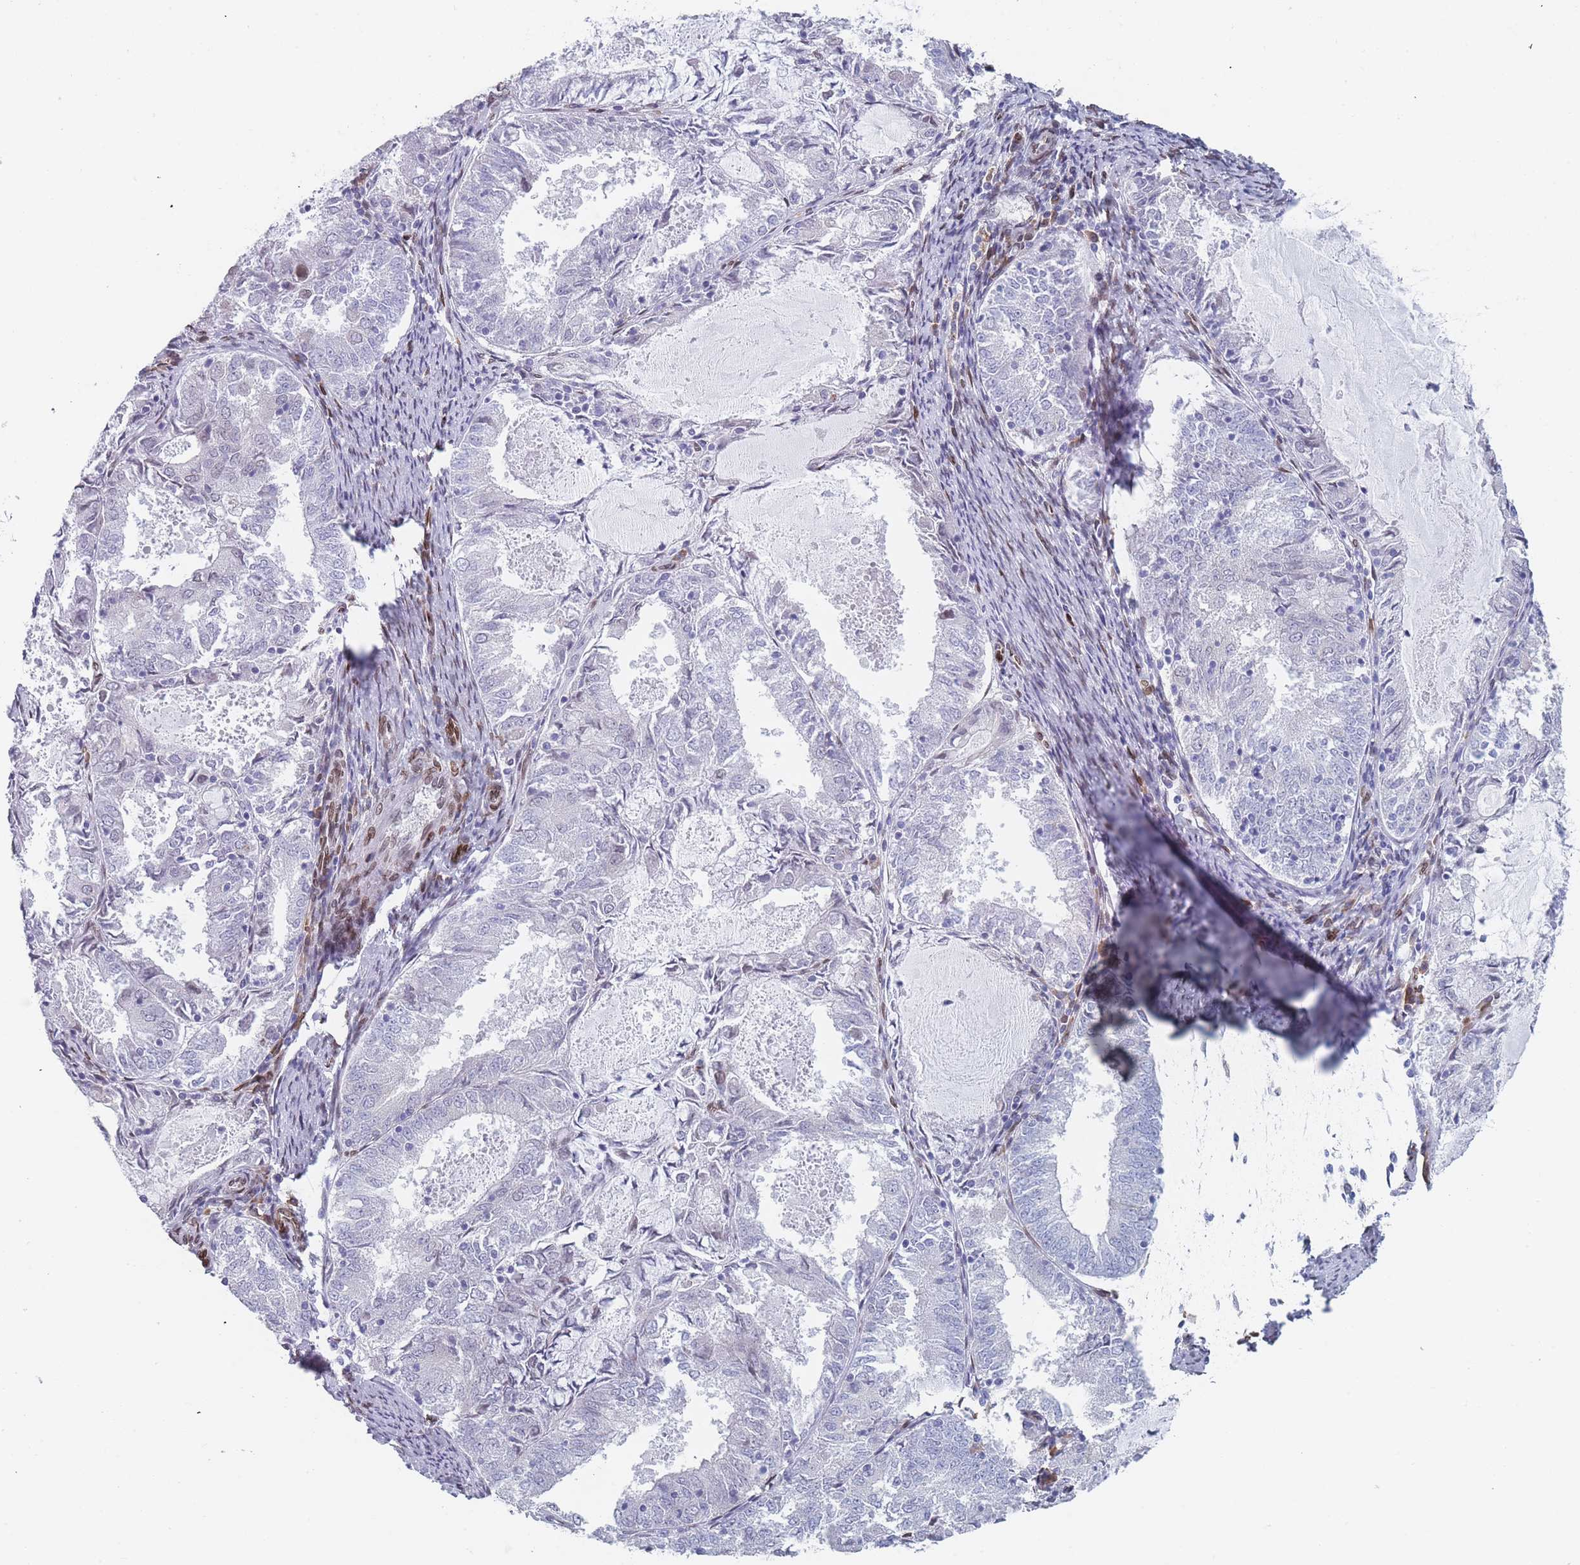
{"staining": {"intensity": "negative", "quantity": "none", "location": "none"}, "tissue": "endometrial cancer", "cell_type": "Tumor cells", "image_type": "cancer", "snomed": [{"axis": "morphology", "description": "Adenocarcinoma, NOS"}, {"axis": "topography", "description": "Endometrium"}], "caption": "Immunohistochemistry of human endometrial cancer demonstrates no expression in tumor cells.", "gene": "ZBTB1", "patient": {"sex": "female", "age": 57}}